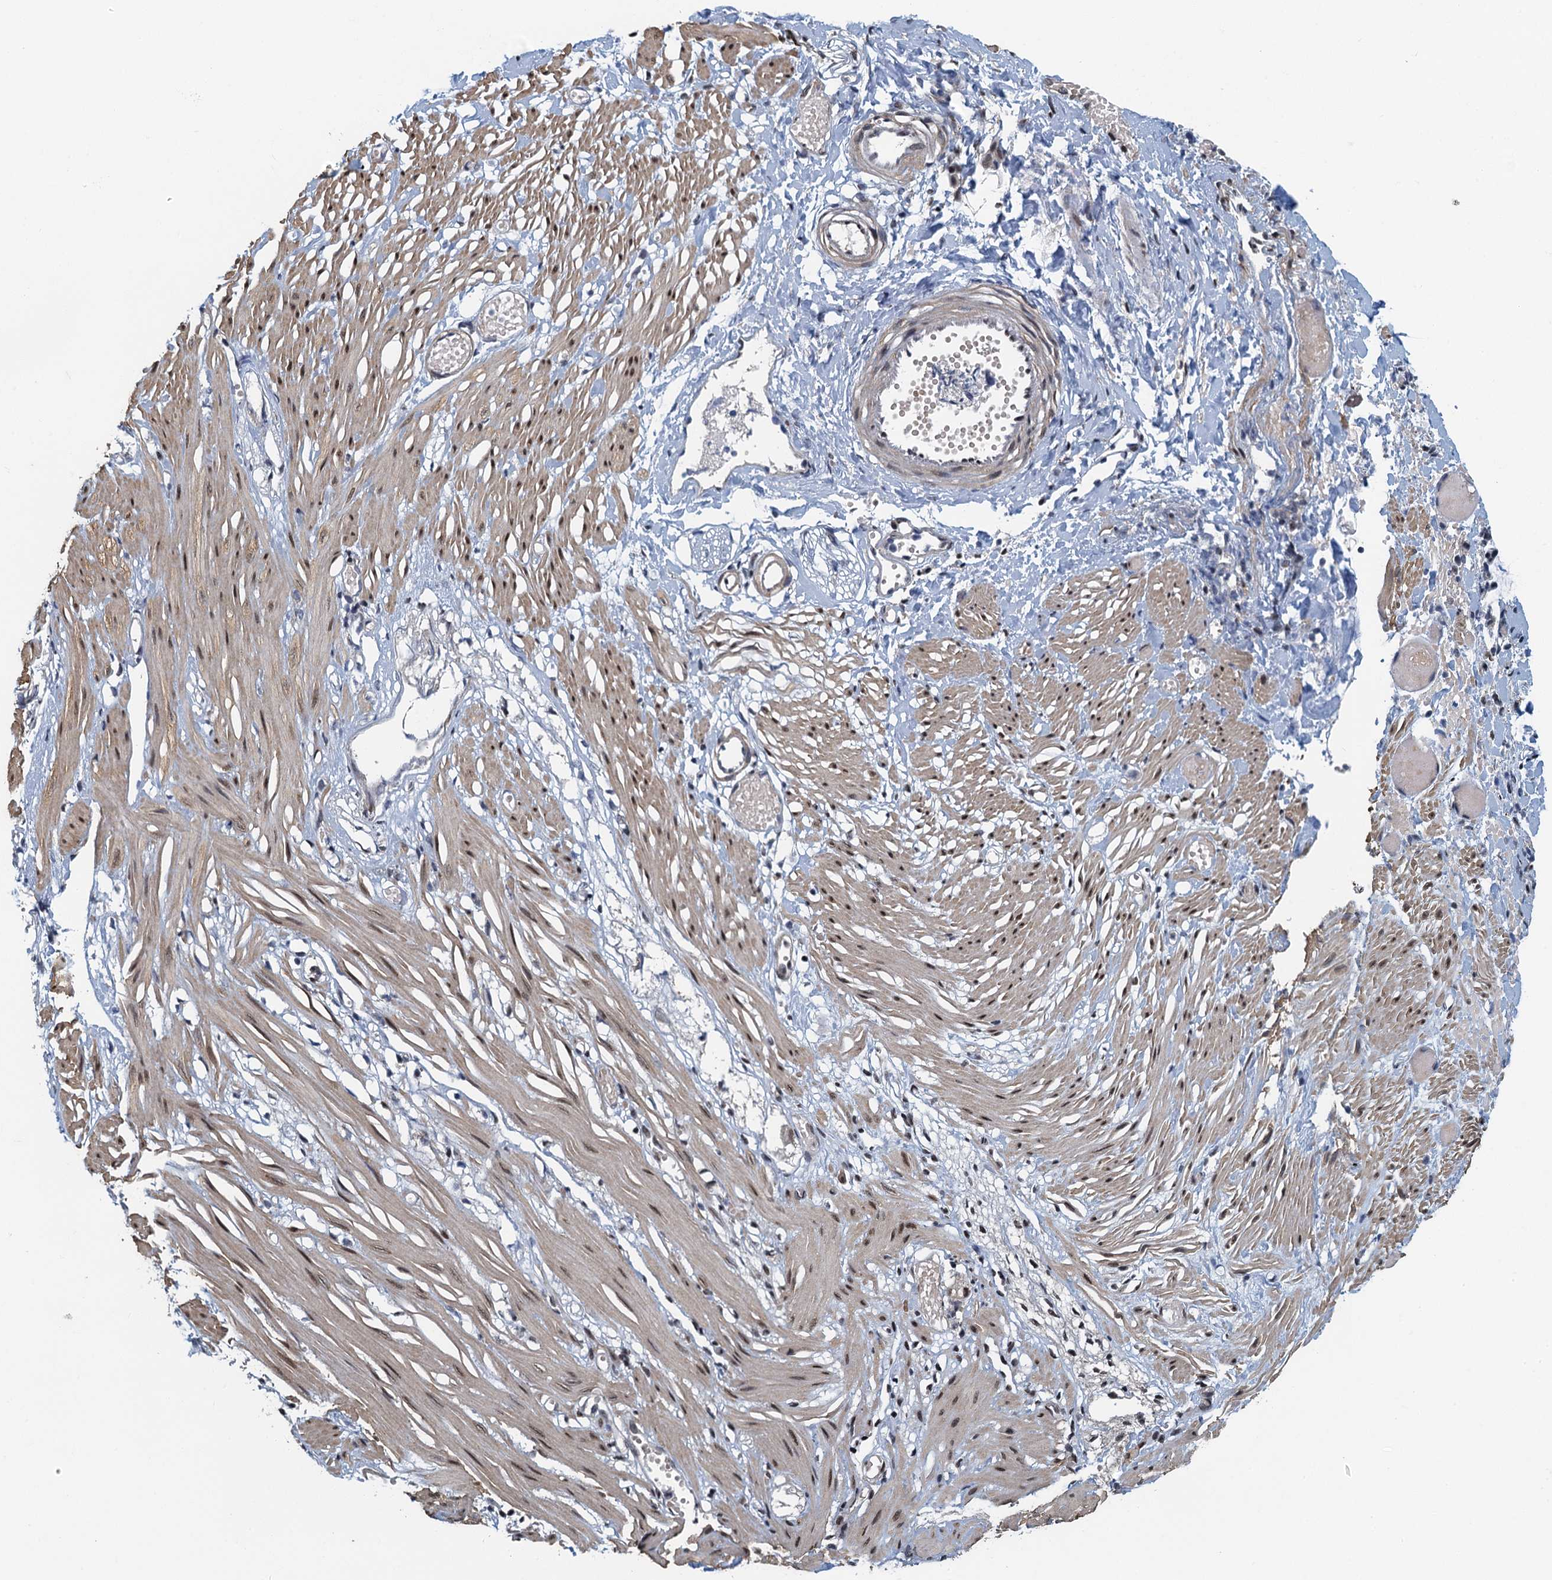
{"staining": {"intensity": "moderate", "quantity": "25%-75%", "location": "nuclear"}, "tissue": "adipose tissue", "cell_type": "Adipocytes", "image_type": "normal", "snomed": [{"axis": "morphology", "description": "Normal tissue, NOS"}, {"axis": "morphology", "description": "Adenocarcinoma, NOS"}, {"axis": "topography", "description": "Colon"}, {"axis": "topography", "description": "Peripheral nerve tissue"}], "caption": "Adipose tissue stained with DAB IHC demonstrates medium levels of moderate nuclear expression in approximately 25%-75% of adipocytes.", "gene": "CCDC34", "patient": {"sex": "male", "age": 14}}